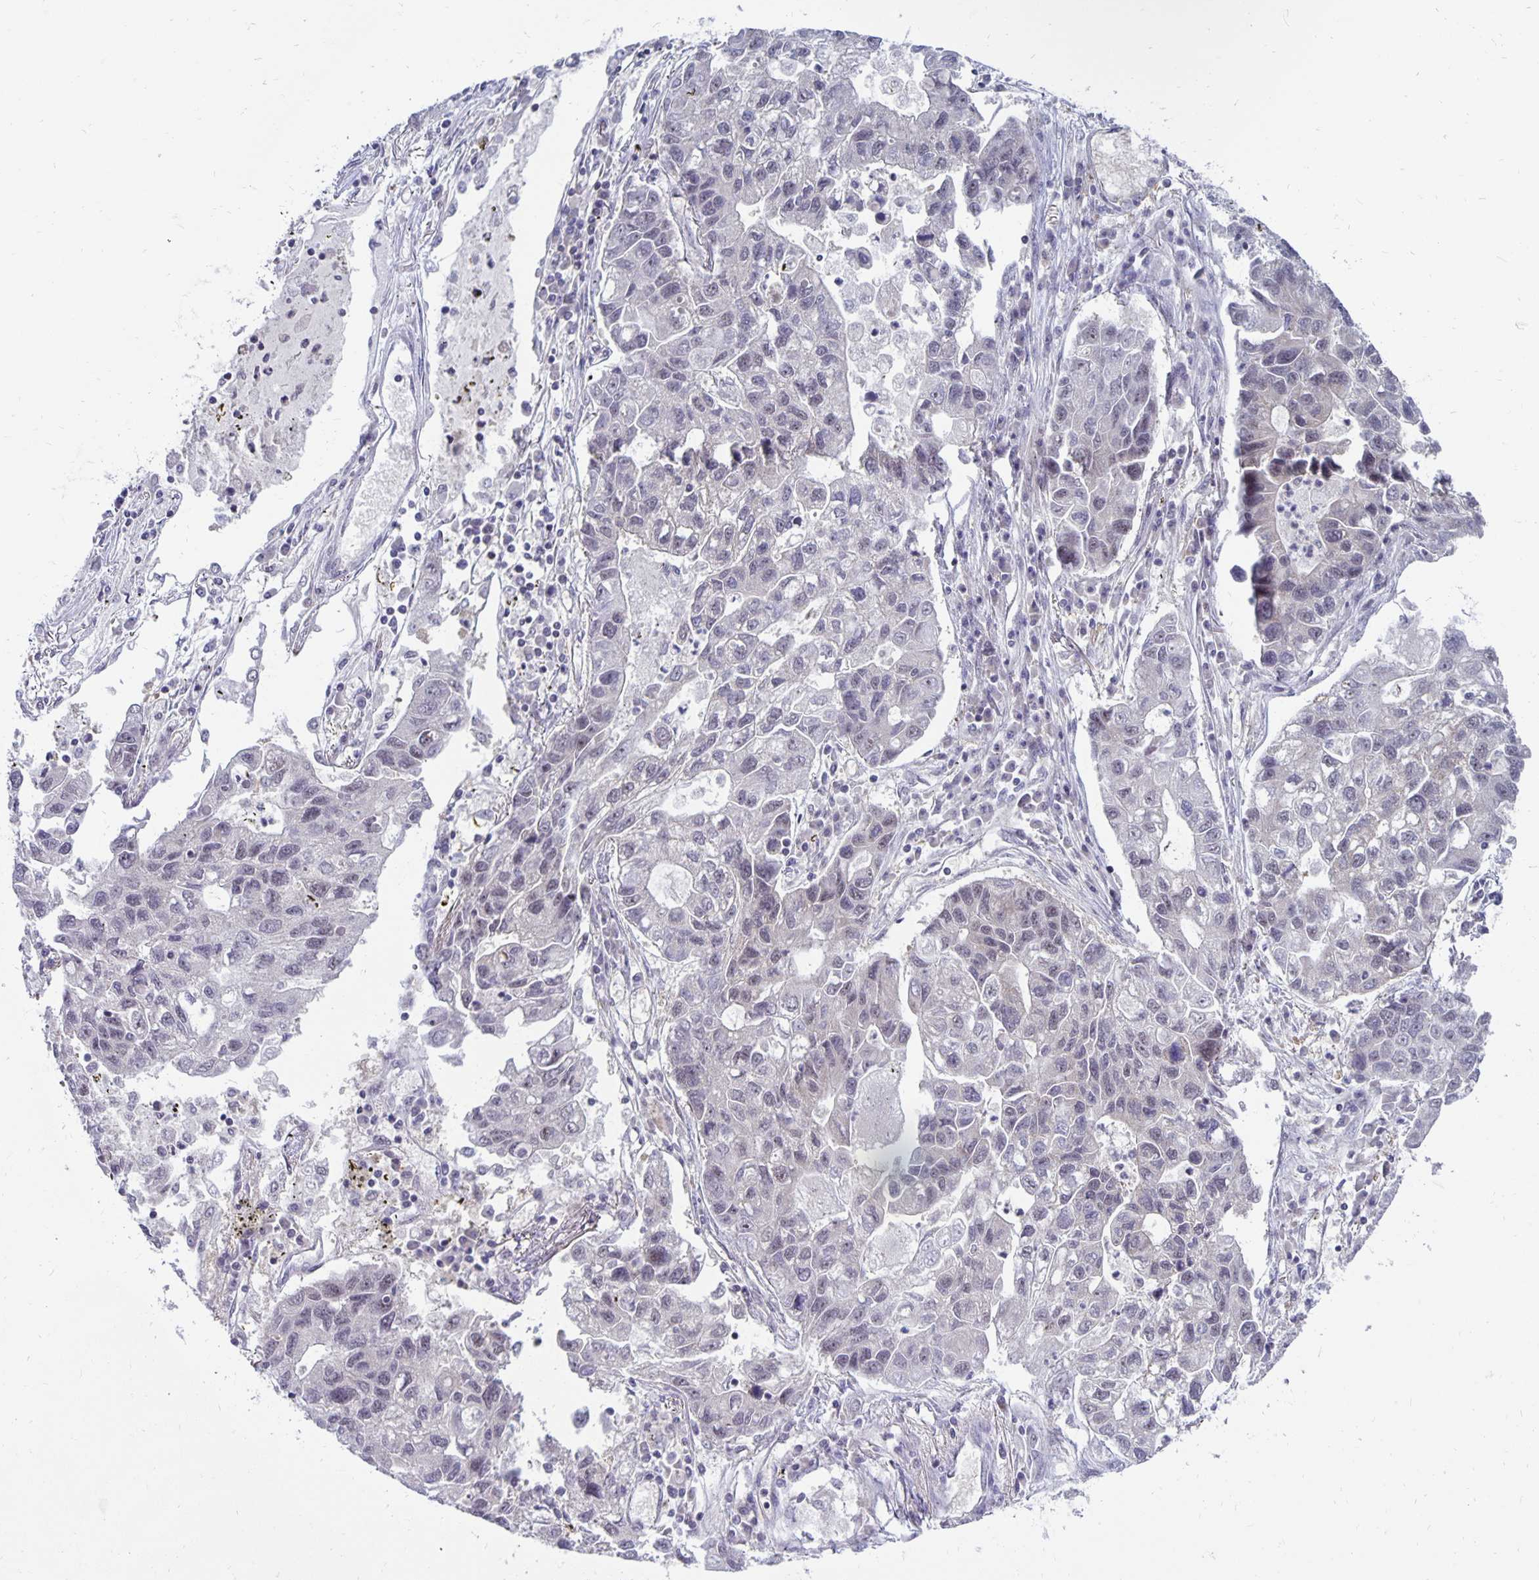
{"staining": {"intensity": "weak", "quantity": "<25%", "location": "nuclear"}, "tissue": "lung cancer", "cell_type": "Tumor cells", "image_type": "cancer", "snomed": [{"axis": "morphology", "description": "Adenocarcinoma, NOS"}, {"axis": "topography", "description": "Bronchus"}, {"axis": "topography", "description": "Lung"}], "caption": "Histopathology image shows no protein positivity in tumor cells of adenocarcinoma (lung) tissue.", "gene": "EXOC6B", "patient": {"sex": "female", "age": 51}}